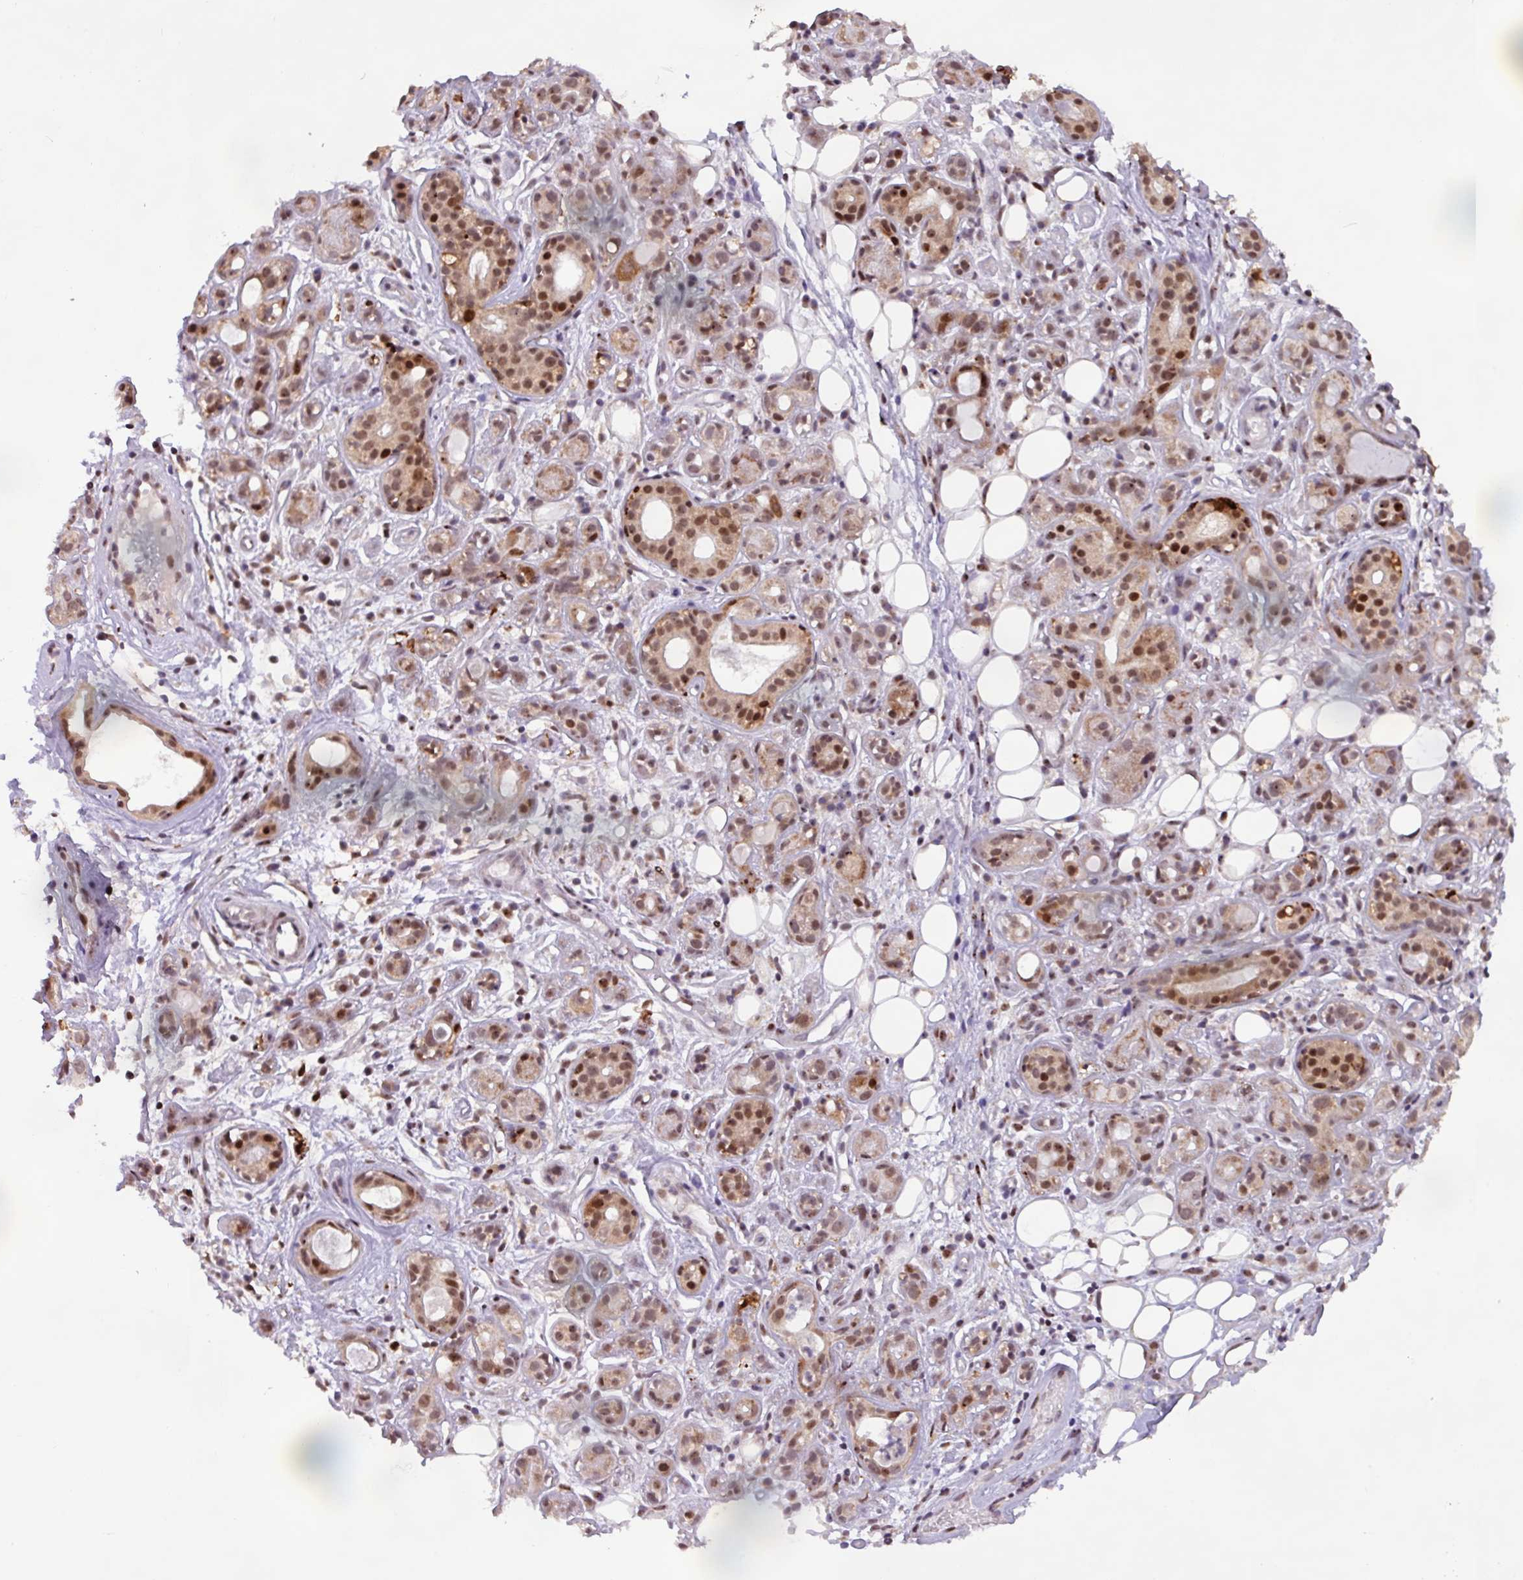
{"staining": {"intensity": "moderate", "quantity": ">75%", "location": "nuclear"}, "tissue": "salivary gland", "cell_type": "Glandular cells", "image_type": "normal", "snomed": [{"axis": "morphology", "description": "Normal tissue, NOS"}, {"axis": "topography", "description": "Salivary gland"}], "caption": "Glandular cells demonstrate medium levels of moderate nuclear positivity in approximately >75% of cells in normal salivary gland.", "gene": "BRD3", "patient": {"sex": "male", "age": 54}}